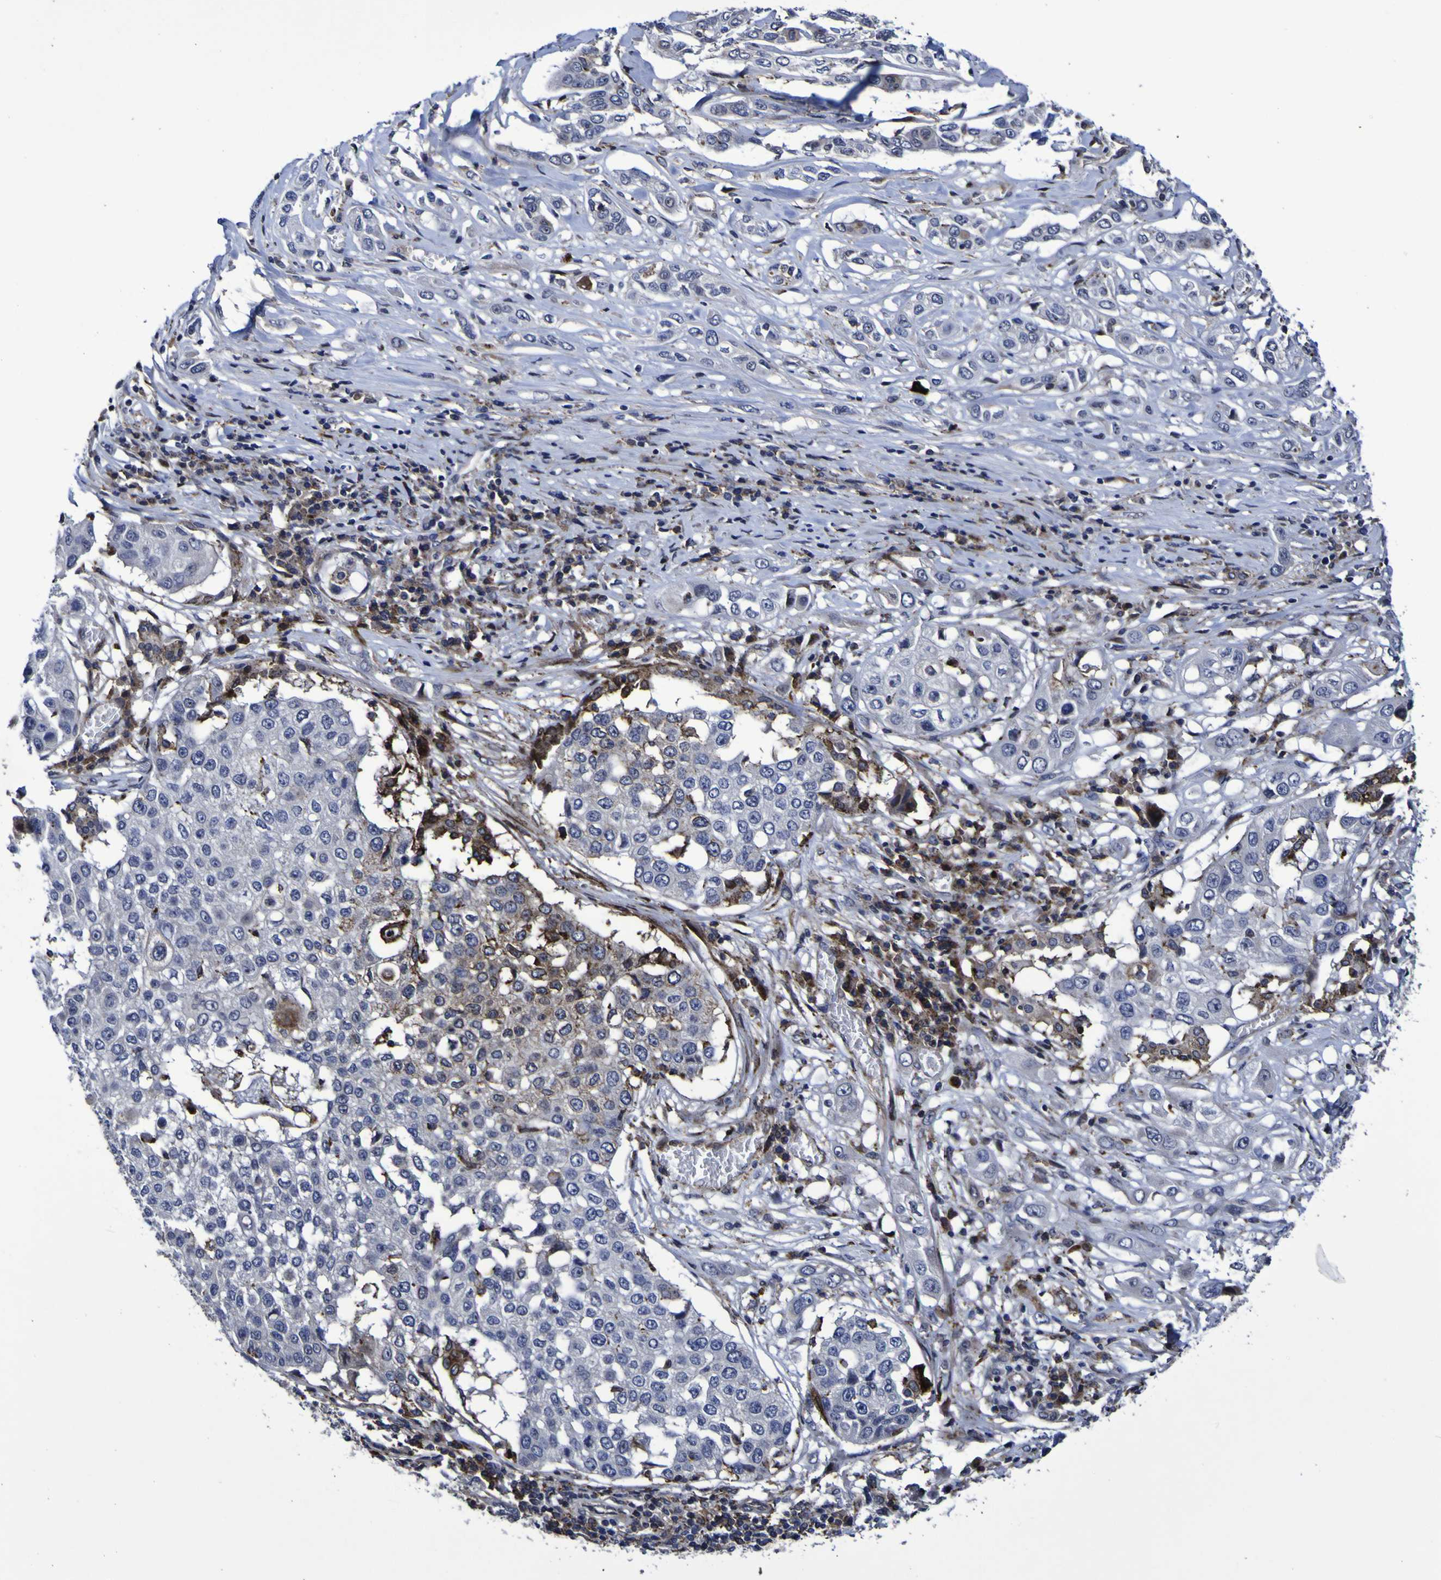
{"staining": {"intensity": "moderate", "quantity": "<25%", "location": "cytoplasmic/membranous"}, "tissue": "lung cancer", "cell_type": "Tumor cells", "image_type": "cancer", "snomed": [{"axis": "morphology", "description": "Squamous cell carcinoma, NOS"}, {"axis": "topography", "description": "Lung"}], "caption": "Tumor cells display moderate cytoplasmic/membranous staining in approximately <25% of cells in squamous cell carcinoma (lung).", "gene": "MGLL", "patient": {"sex": "male", "age": 71}}